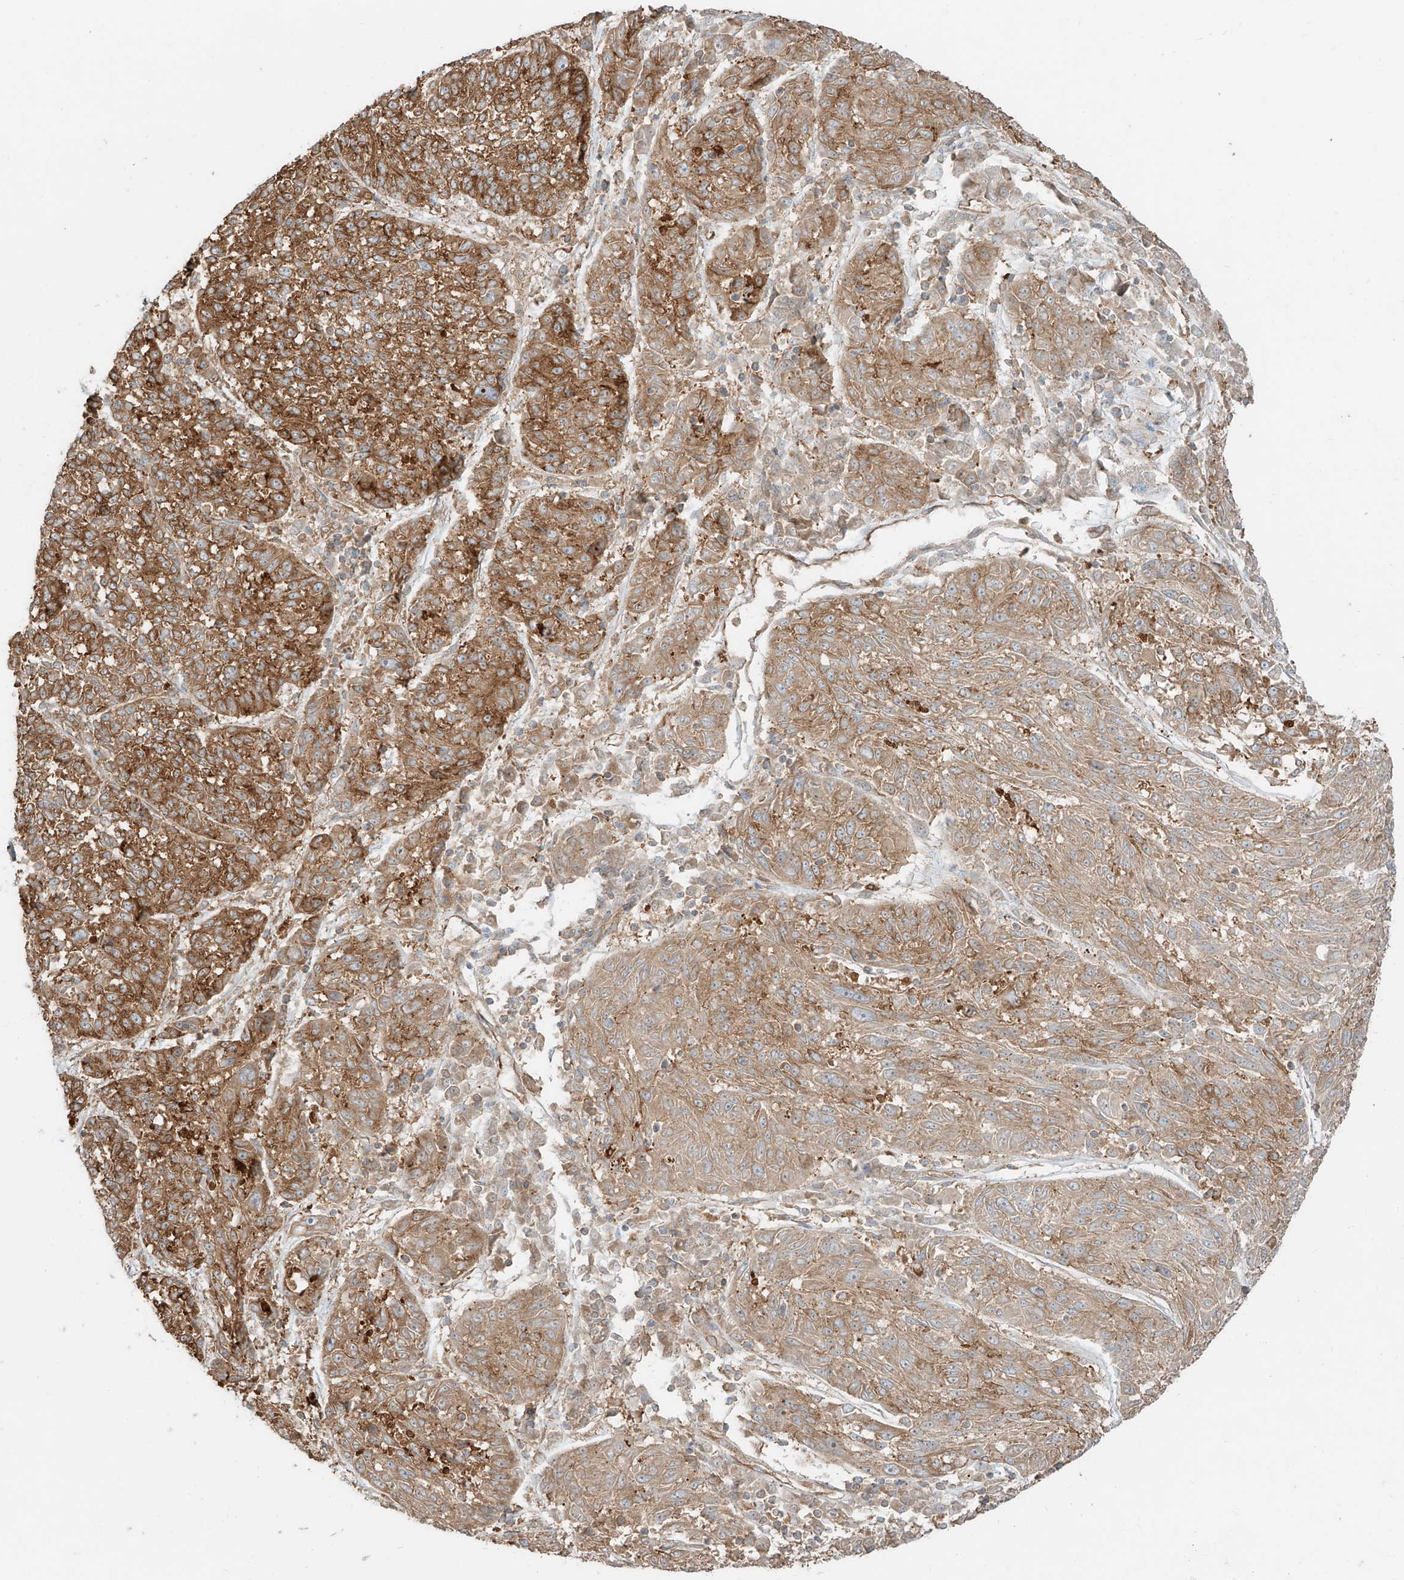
{"staining": {"intensity": "moderate", "quantity": "25%-75%", "location": "cytoplasmic/membranous"}, "tissue": "melanoma", "cell_type": "Tumor cells", "image_type": "cancer", "snomed": [{"axis": "morphology", "description": "Malignant melanoma, NOS"}, {"axis": "topography", "description": "Skin"}], "caption": "Malignant melanoma stained with a brown dye demonstrates moderate cytoplasmic/membranous positive staining in about 25%-75% of tumor cells.", "gene": "CCDC115", "patient": {"sex": "male", "age": 53}}